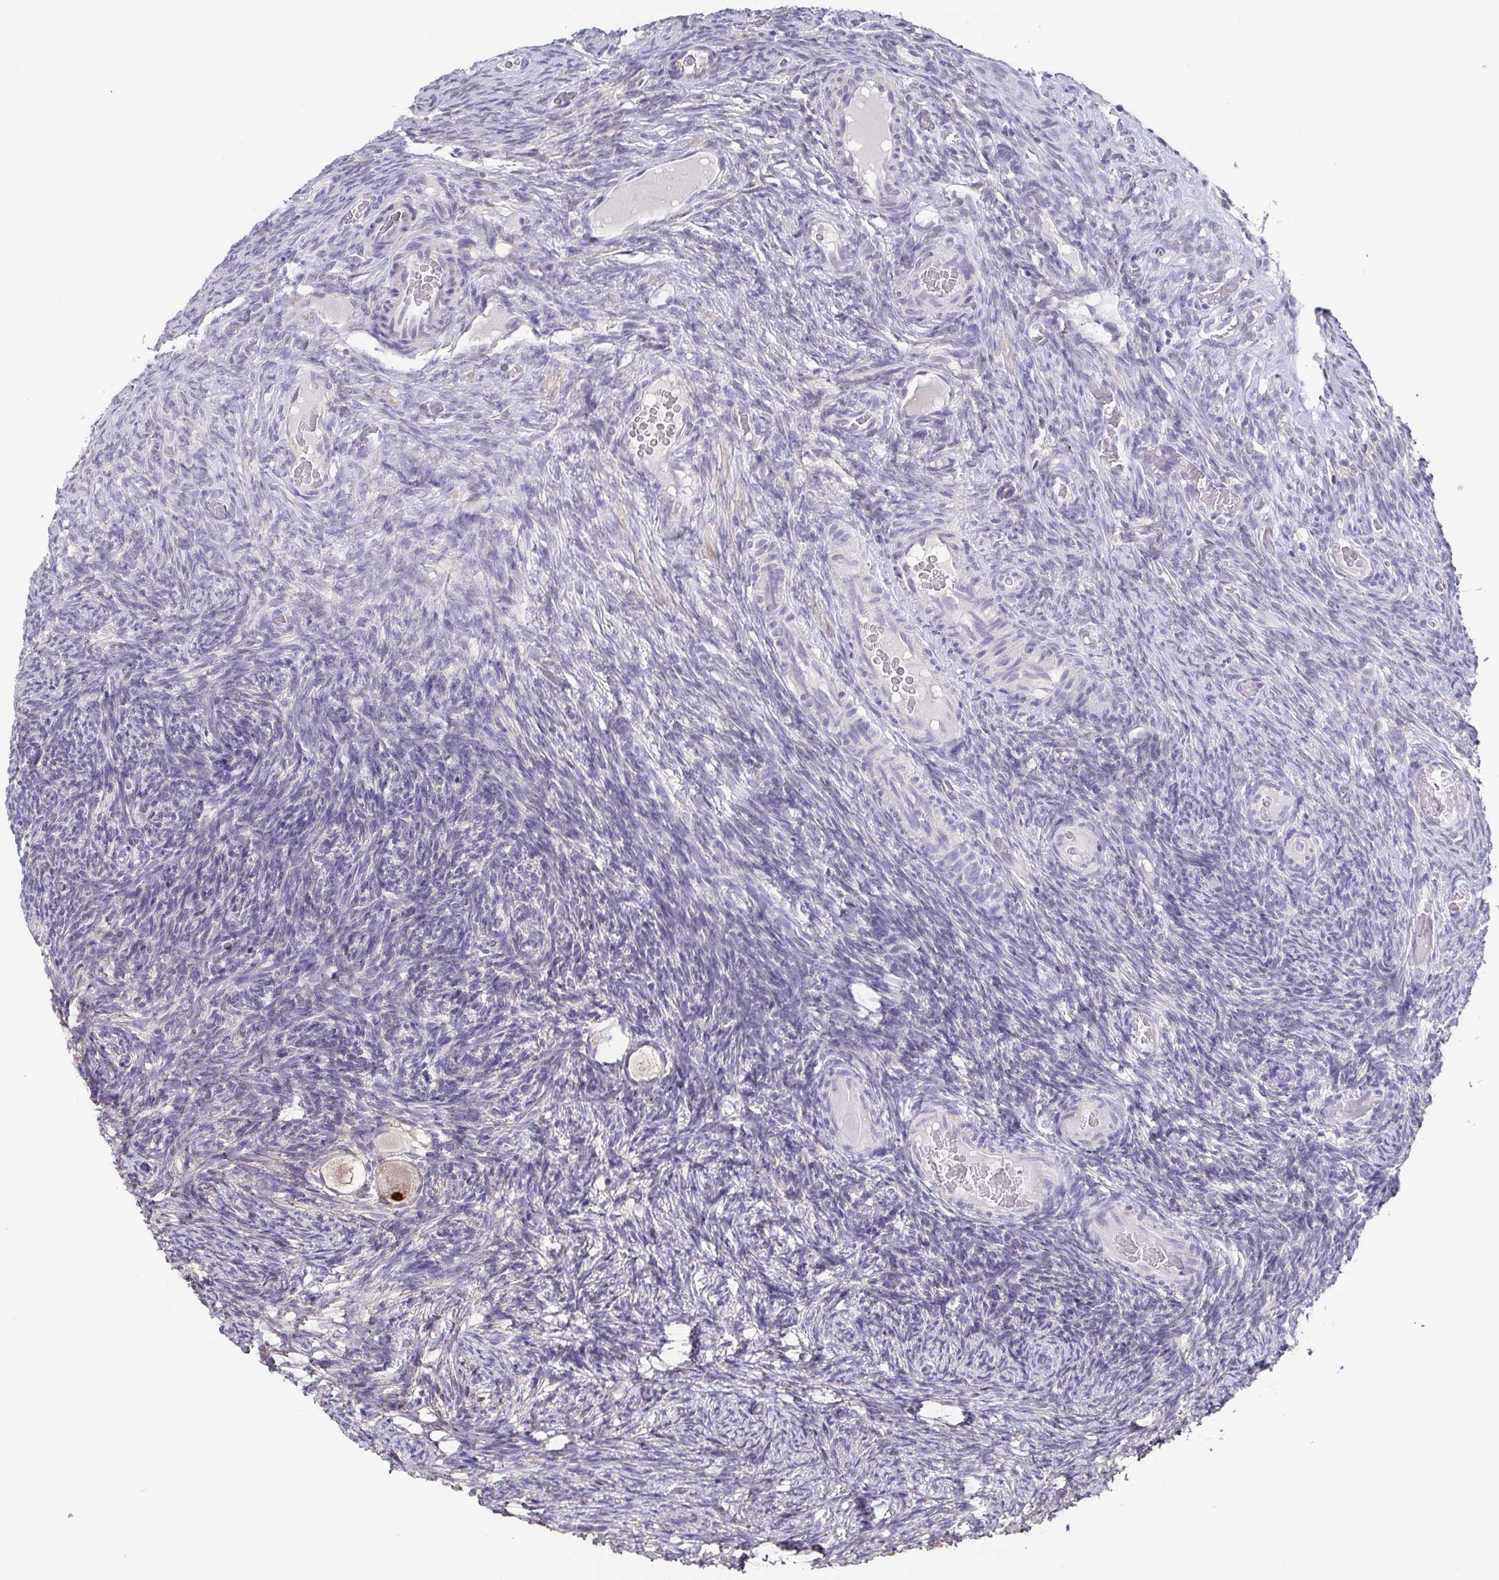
{"staining": {"intensity": "strong", "quantity": "<25%", "location": "cytoplasmic/membranous"}, "tissue": "ovary", "cell_type": "Follicle cells", "image_type": "normal", "snomed": [{"axis": "morphology", "description": "Normal tissue, NOS"}, {"axis": "topography", "description": "Ovary"}], "caption": "Immunohistochemical staining of unremarkable ovary demonstrates <25% levels of strong cytoplasmic/membranous protein expression in approximately <25% of follicle cells.", "gene": "NEFH", "patient": {"sex": "female", "age": 34}}